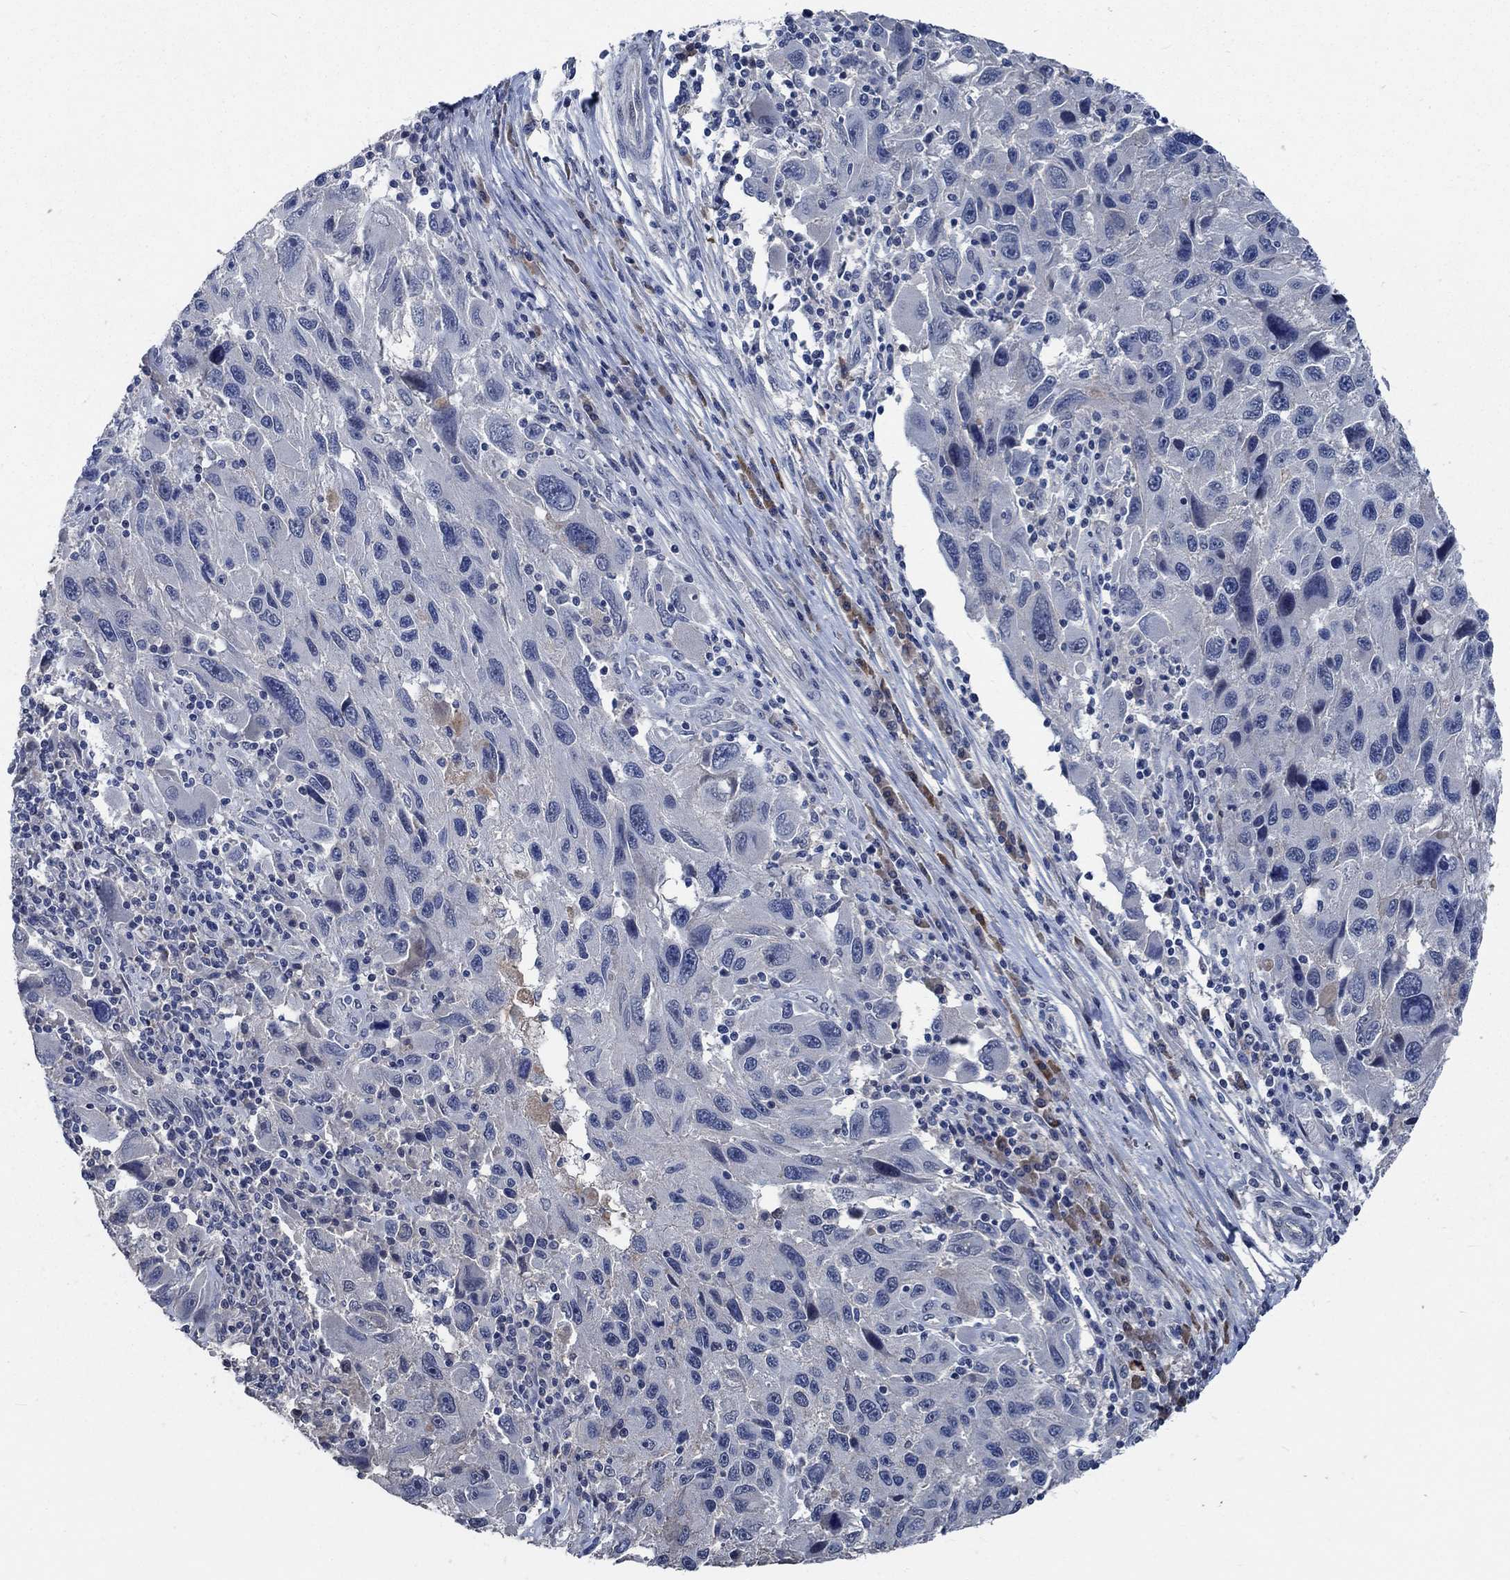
{"staining": {"intensity": "negative", "quantity": "none", "location": "none"}, "tissue": "melanoma", "cell_type": "Tumor cells", "image_type": "cancer", "snomed": [{"axis": "morphology", "description": "Malignant melanoma, NOS"}, {"axis": "topography", "description": "Skin"}], "caption": "Tumor cells show no significant expression in melanoma.", "gene": "OBSCN", "patient": {"sex": "male", "age": 53}}